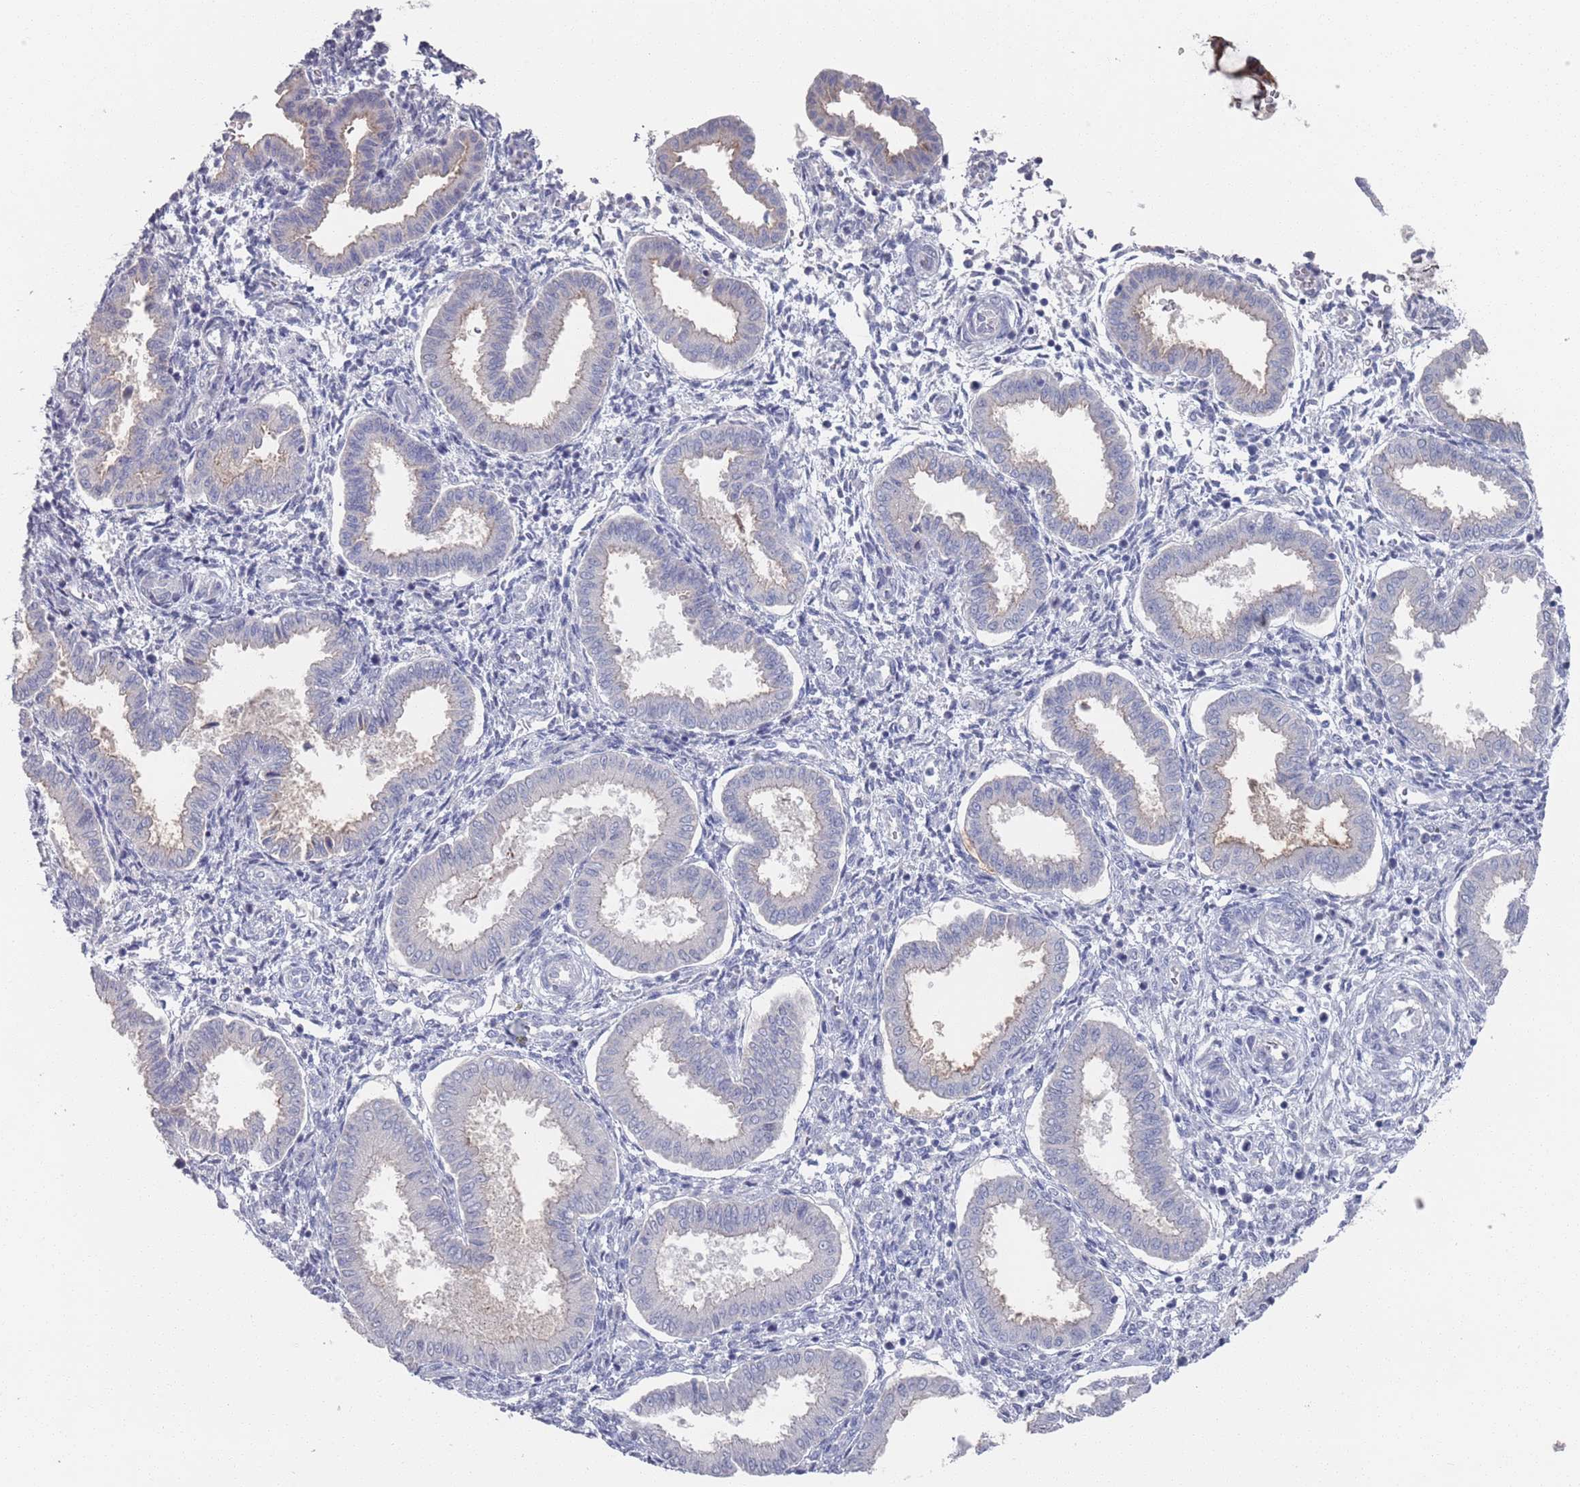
{"staining": {"intensity": "negative", "quantity": "none", "location": "none"}, "tissue": "endometrium", "cell_type": "Cells in endometrial stroma", "image_type": "normal", "snomed": [{"axis": "morphology", "description": "Normal tissue, NOS"}, {"axis": "topography", "description": "Endometrium"}], "caption": "IHC image of unremarkable endometrium: endometrium stained with DAB exhibits no significant protein staining in cells in endometrial stroma. (Immunohistochemistry (ihc), brightfield microscopy, high magnification).", "gene": "PROM2", "patient": {"sex": "female", "age": 24}}